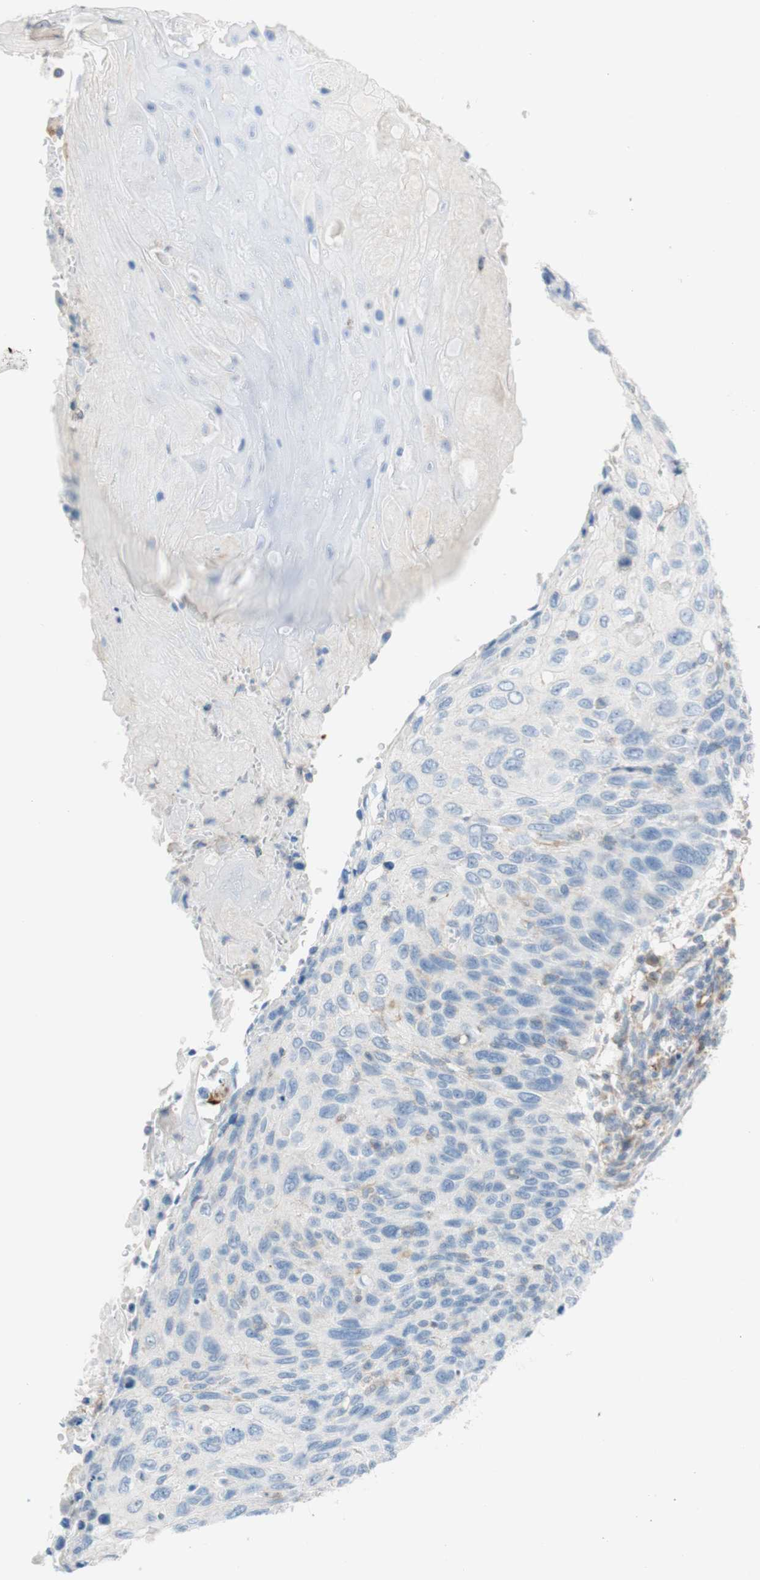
{"staining": {"intensity": "negative", "quantity": "none", "location": "none"}, "tissue": "cervical cancer", "cell_type": "Tumor cells", "image_type": "cancer", "snomed": [{"axis": "morphology", "description": "Squamous cell carcinoma, NOS"}, {"axis": "topography", "description": "Cervix"}], "caption": "Immunohistochemistry histopathology image of human cervical cancer (squamous cell carcinoma) stained for a protein (brown), which displays no staining in tumor cells.", "gene": "POU2AF1", "patient": {"sex": "female", "age": 70}}